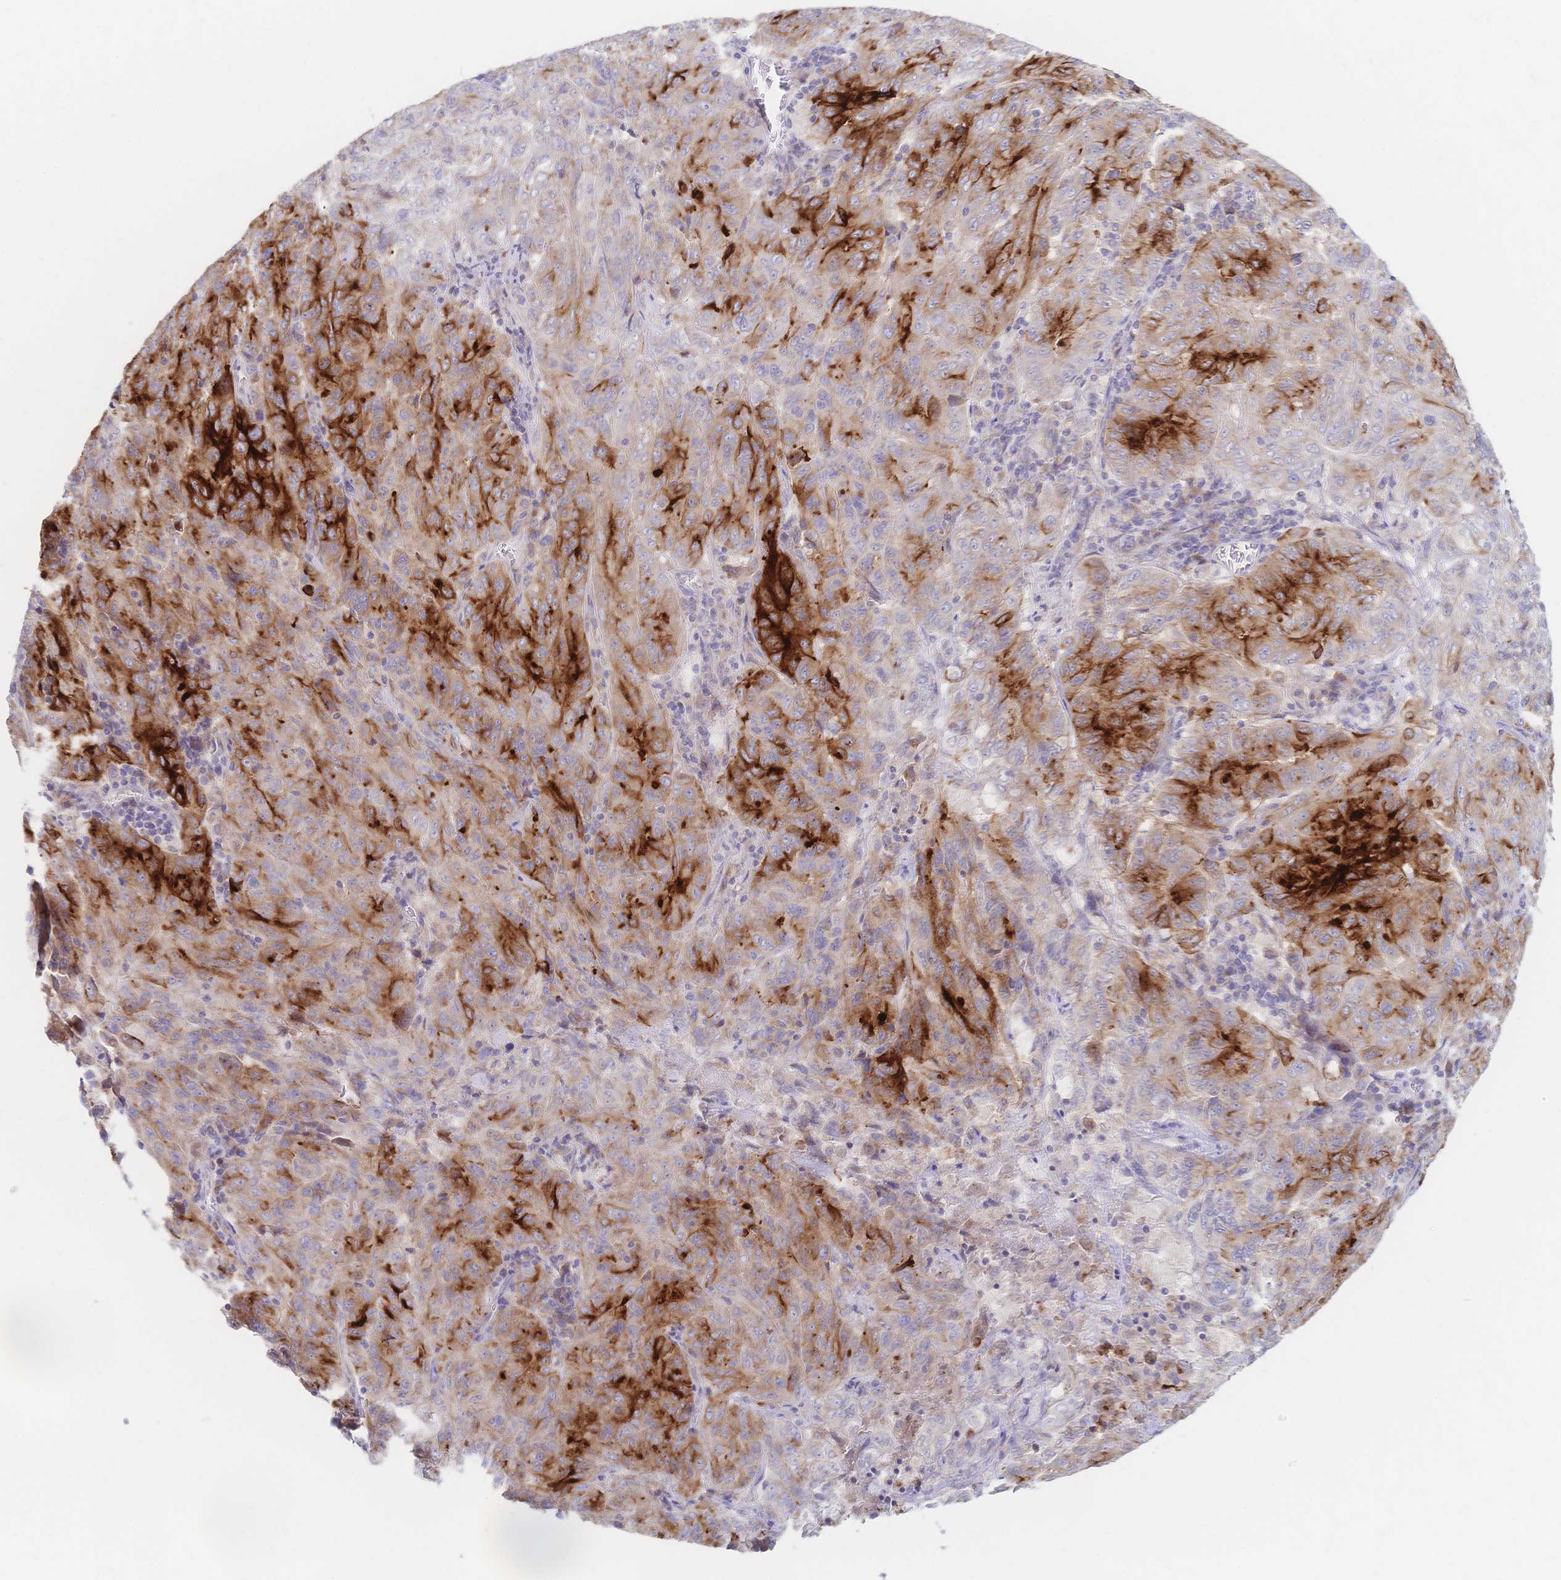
{"staining": {"intensity": "strong", "quantity": "25%-75%", "location": "cytoplasmic/membranous"}, "tissue": "pancreatic cancer", "cell_type": "Tumor cells", "image_type": "cancer", "snomed": [{"axis": "morphology", "description": "Adenocarcinoma, NOS"}, {"axis": "topography", "description": "Pancreas"}], "caption": "IHC of human pancreatic adenocarcinoma reveals high levels of strong cytoplasmic/membranous positivity in about 25%-75% of tumor cells.", "gene": "VWC2L", "patient": {"sex": "male", "age": 63}}